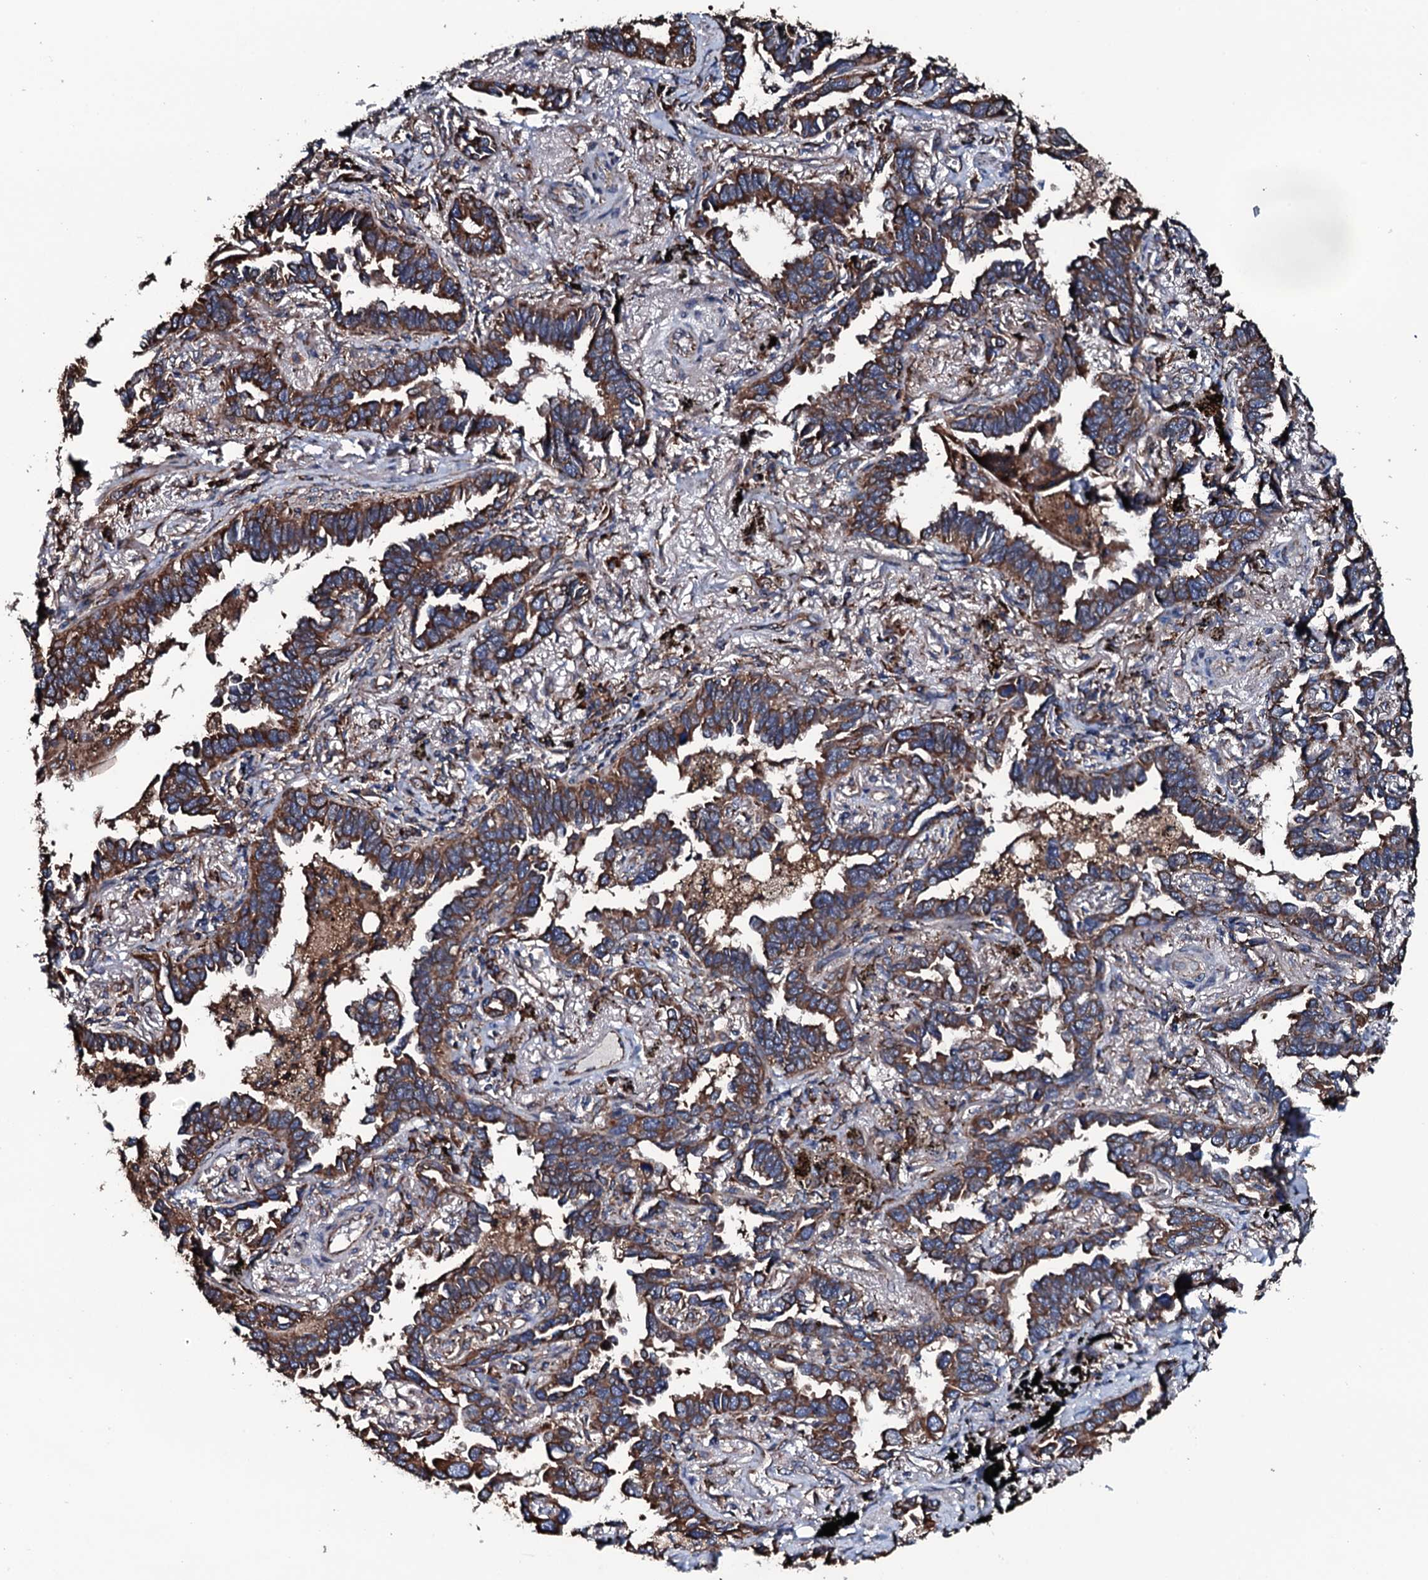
{"staining": {"intensity": "strong", "quantity": ">75%", "location": "cytoplasmic/membranous"}, "tissue": "lung cancer", "cell_type": "Tumor cells", "image_type": "cancer", "snomed": [{"axis": "morphology", "description": "Adenocarcinoma, NOS"}, {"axis": "topography", "description": "Lung"}], "caption": "This image demonstrates IHC staining of human lung cancer, with high strong cytoplasmic/membranous staining in about >75% of tumor cells.", "gene": "RAB12", "patient": {"sex": "male", "age": 67}}